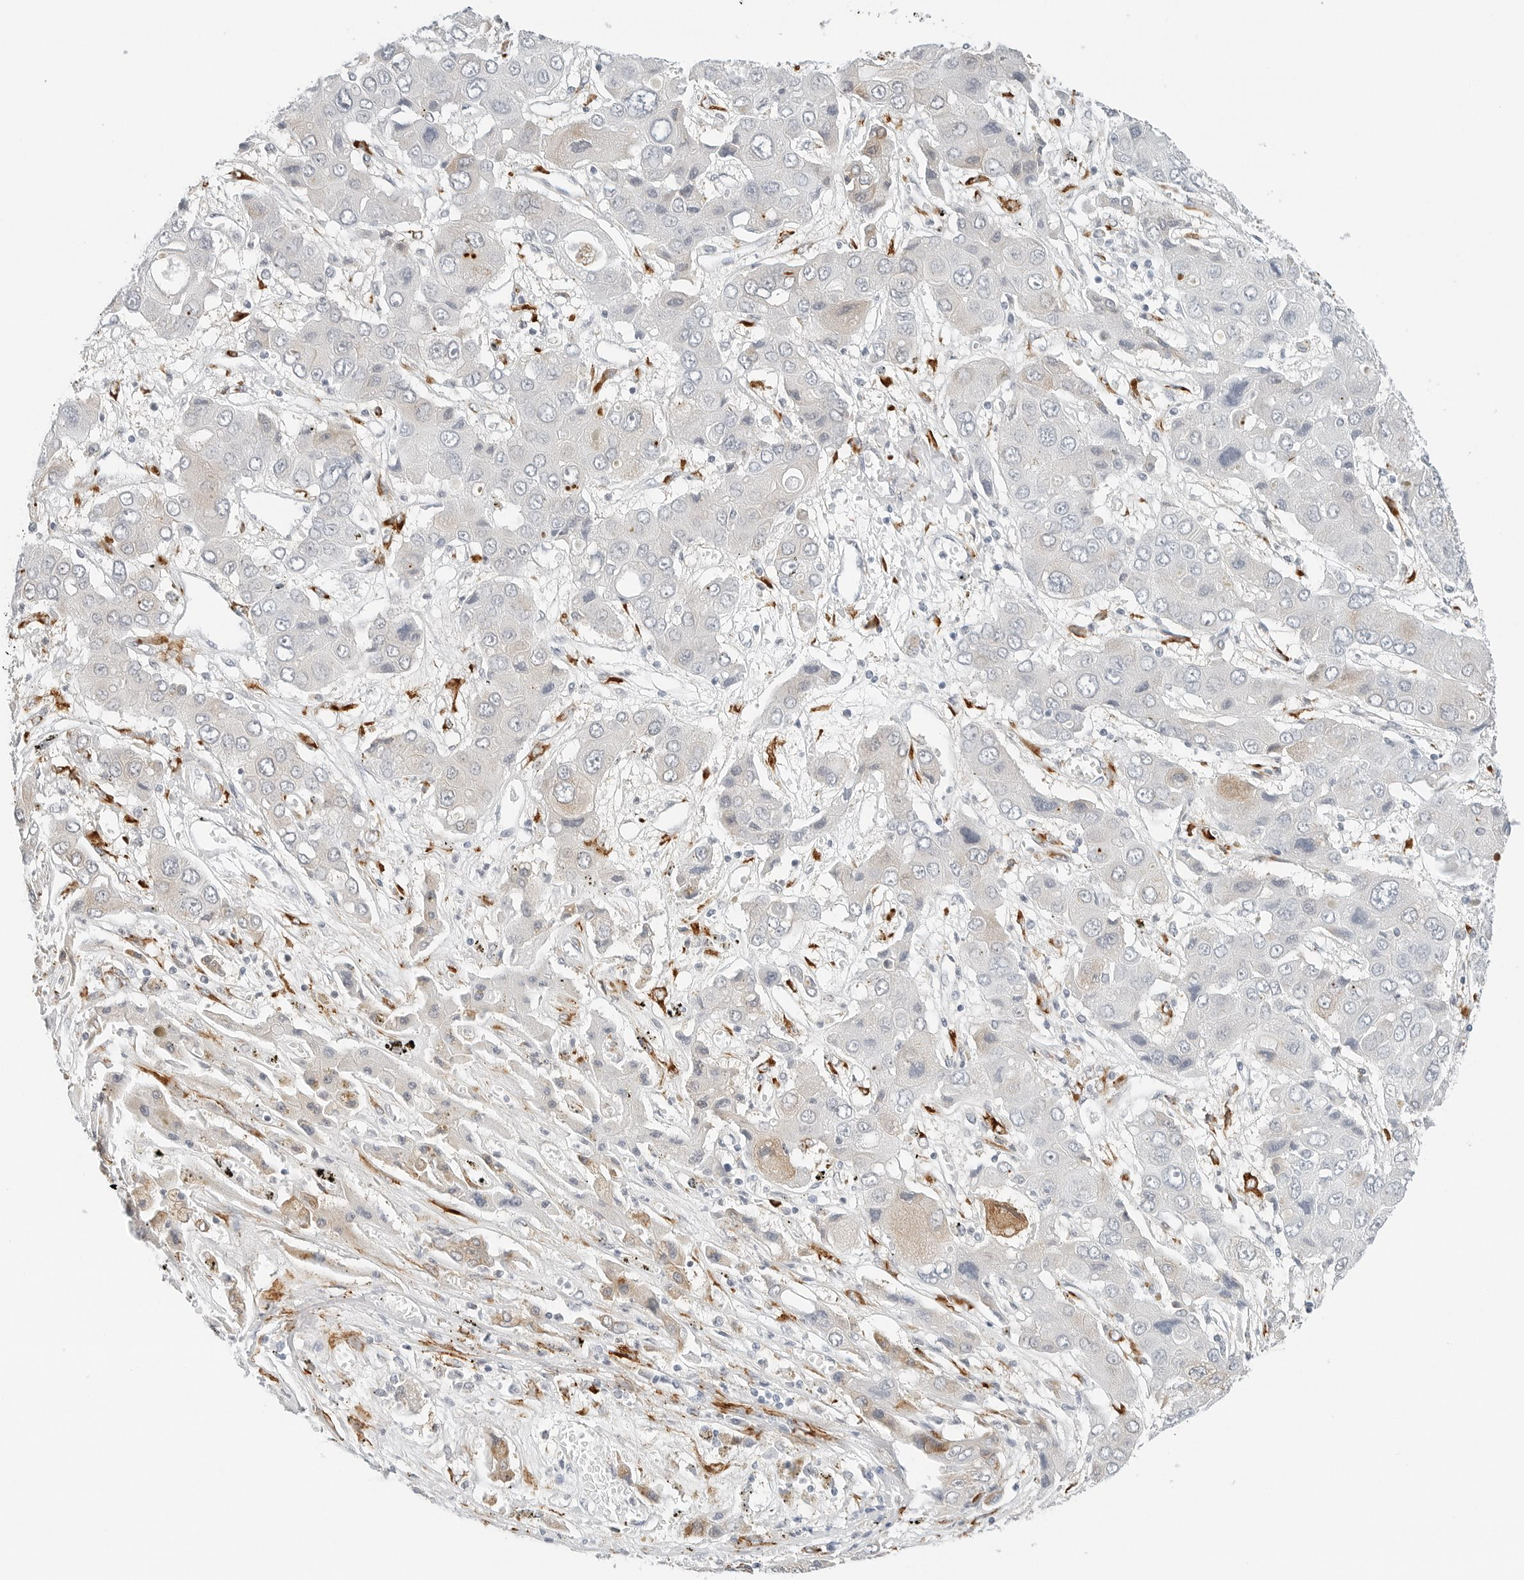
{"staining": {"intensity": "weak", "quantity": "<25%", "location": "cytoplasmic/membranous"}, "tissue": "liver cancer", "cell_type": "Tumor cells", "image_type": "cancer", "snomed": [{"axis": "morphology", "description": "Cholangiocarcinoma"}, {"axis": "topography", "description": "Liver"}], "caption": "Human liver cancer (cholangiocarcinoma) stained for a protein using IHC displays no expression in tumor cells.", "gene": "P4HA2", "patient": {"sex": "male", "age": 67}}